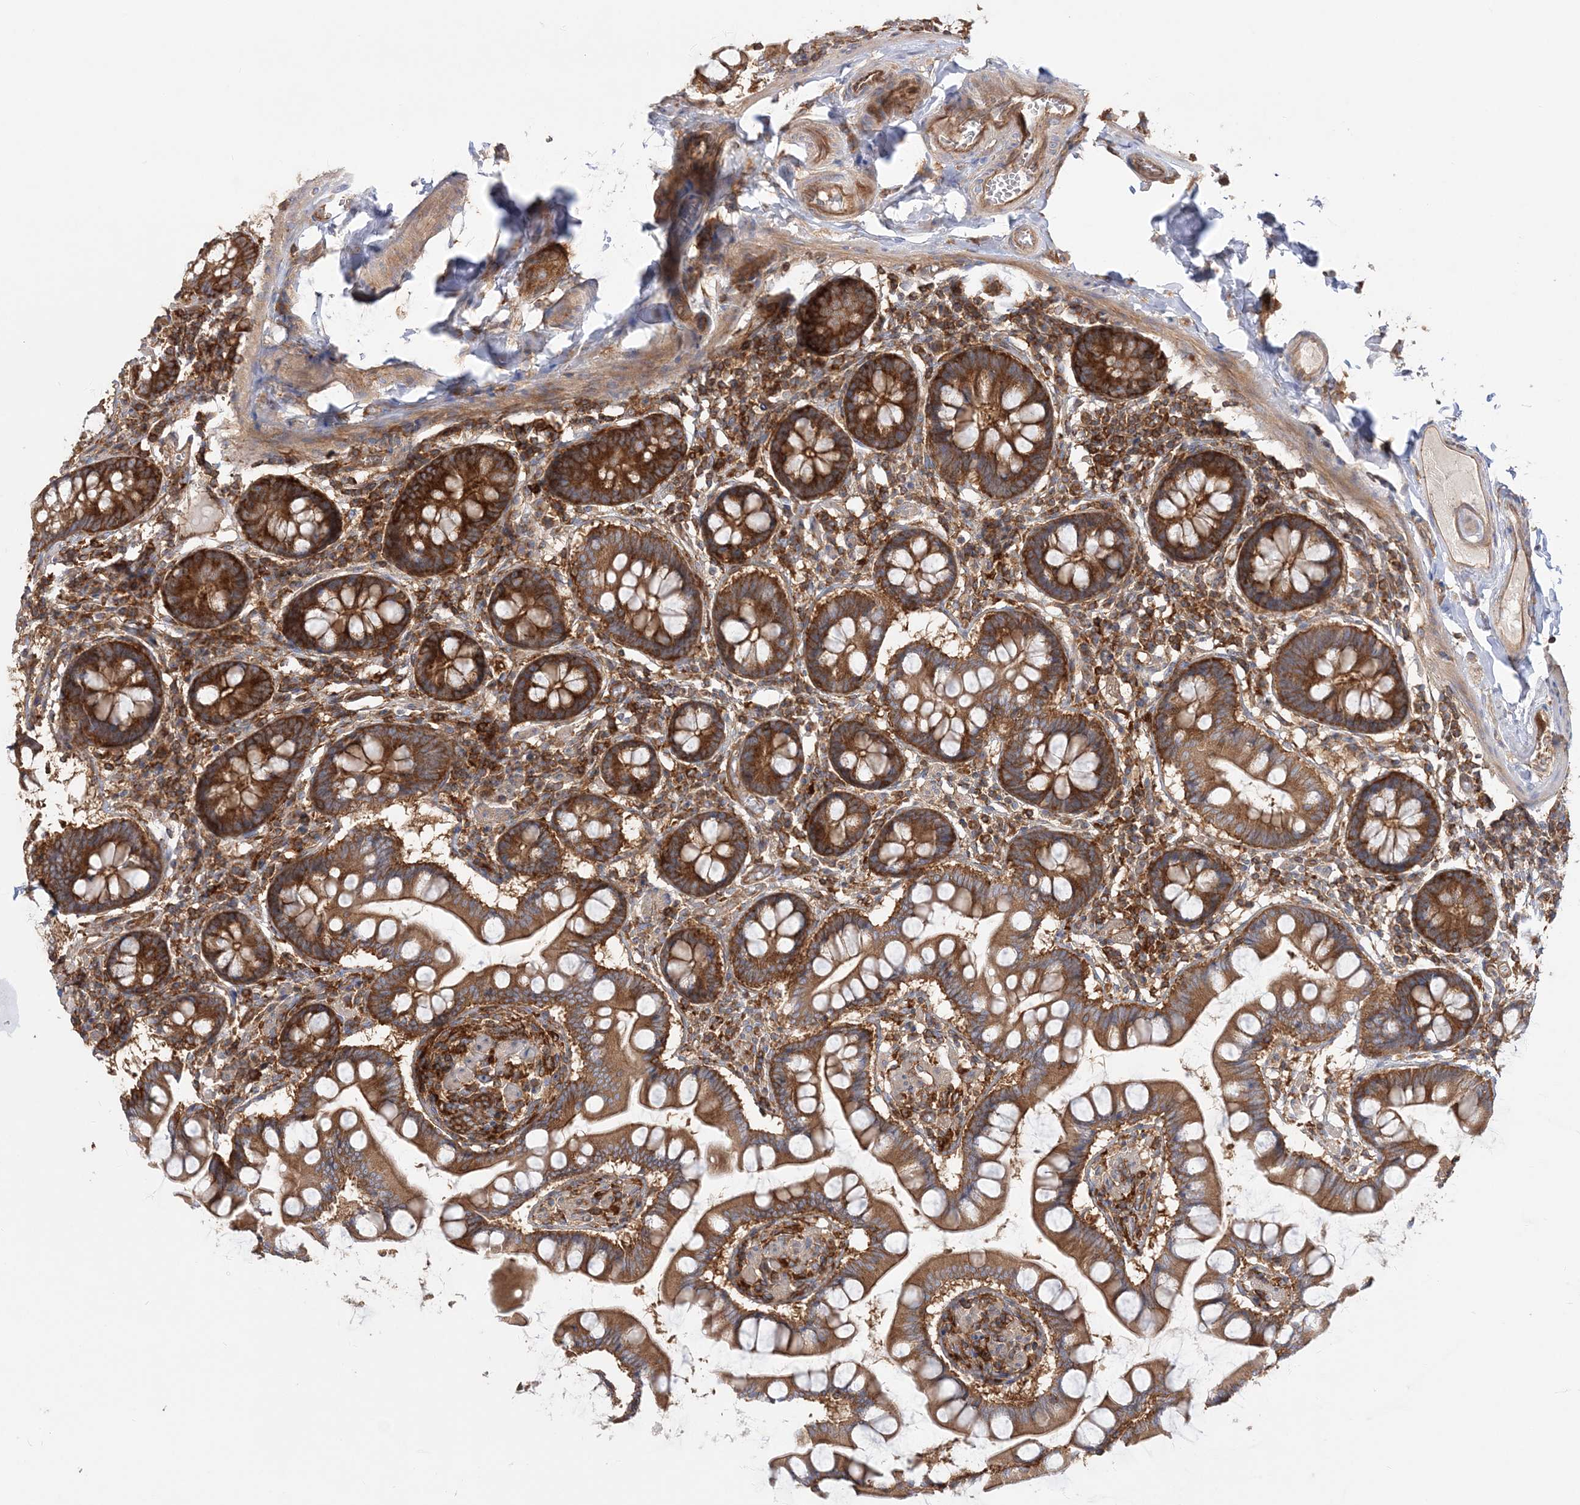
{"staining": {"intensity": "strong", "quantity": ">75%", "location": "cytoplasmic/membranous"}, "tissue": "small intestine", "cell_type": "Glandular cells", "image_type": "normal", "snomed": [{"axis": "morphology", "description": "Normal tissue, NOS"}, {"axis": "topography", "description": "Small intestine"}], "caption": "A histopathology image of small intestine stained for a protein demonstrates strong cytoplasmic/membranous brown staining in glandular cells. (DAB = brown stain, brightfield microscopy at high magnification).", "gene": "TBC1D5", "patient": {"sex": "male", "age": 41}}